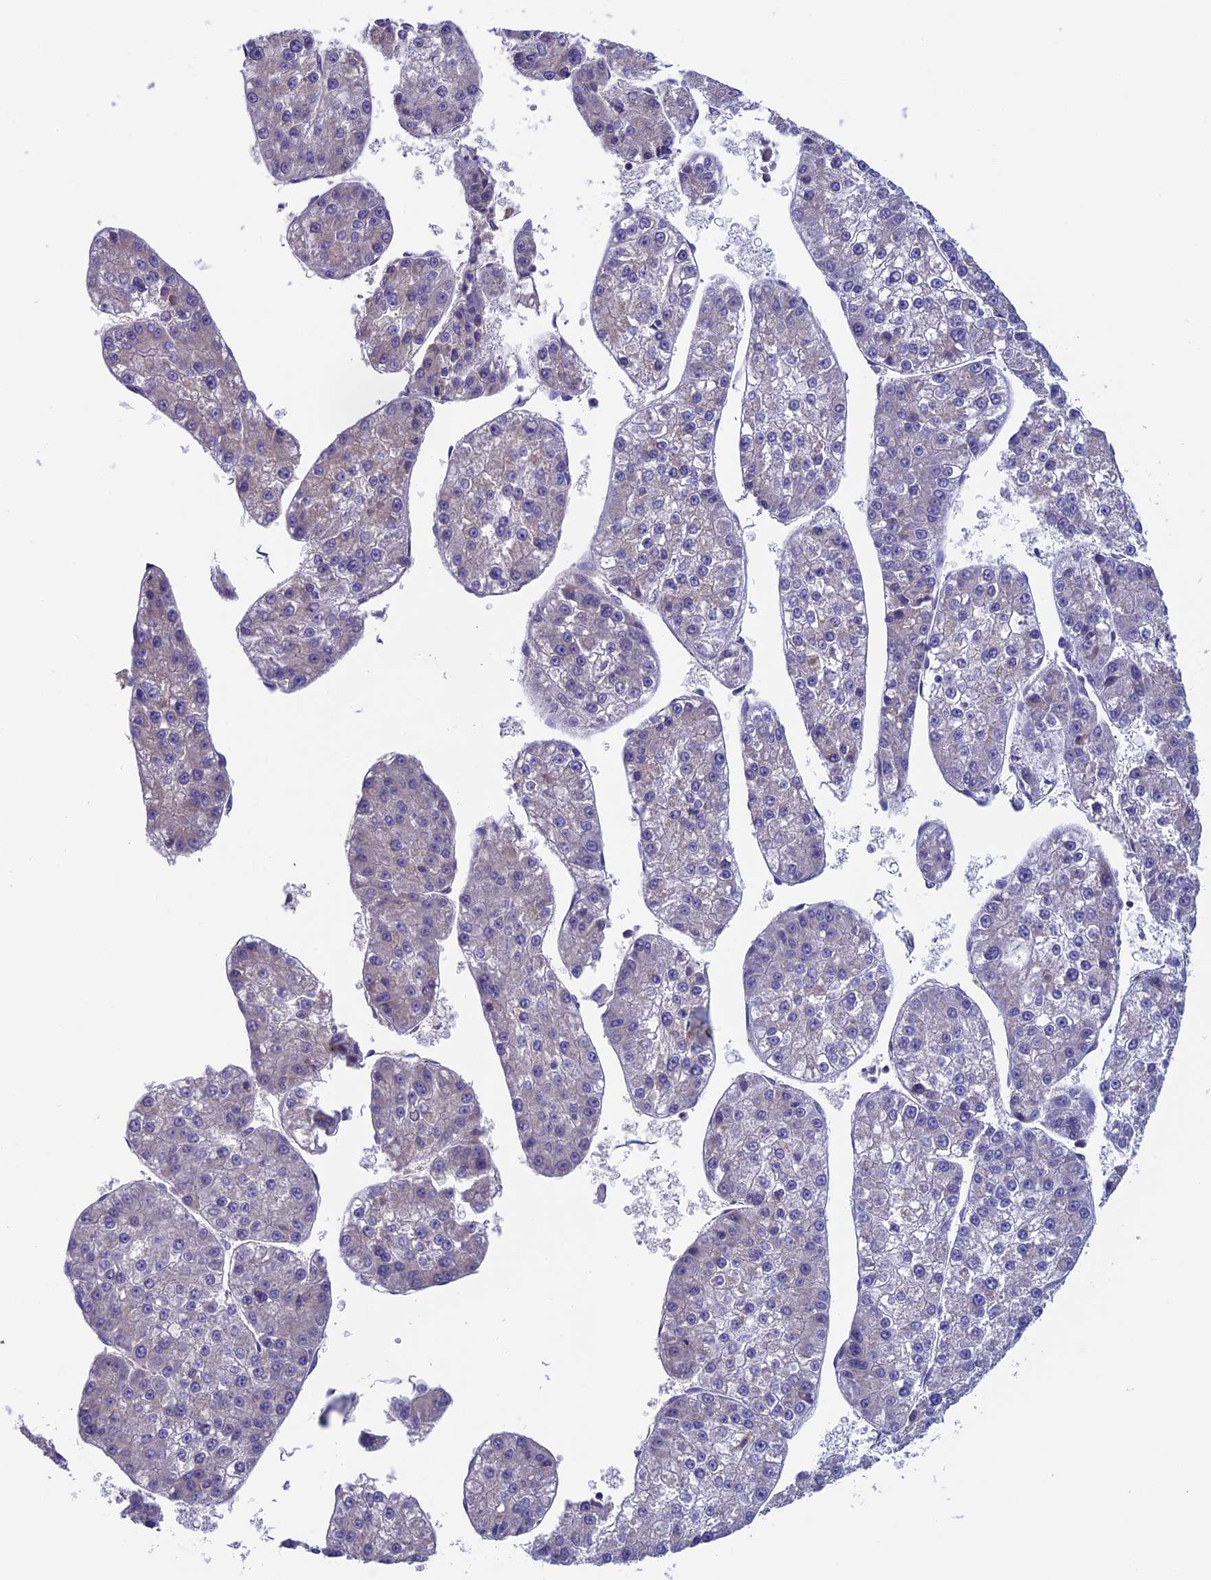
{"staining": {"intensity": "negative", "quantity": "none", "location": "none"}, "tissue": "liver cancer", "cell_type": "Tumor cells", "image_type": "cancer", "snomed": [{"axis": "morphology", "description": "Carcinoma, Hepatocellular, NOS"}, {"axis": "topography", "description": "Liver"}], "caption": "An IHC image of liver cancer is shown. There is no staining in tumor cells of liver cancer.", "gene": "SLC15A5", "patient": {"sex": "female", "age": 73}}